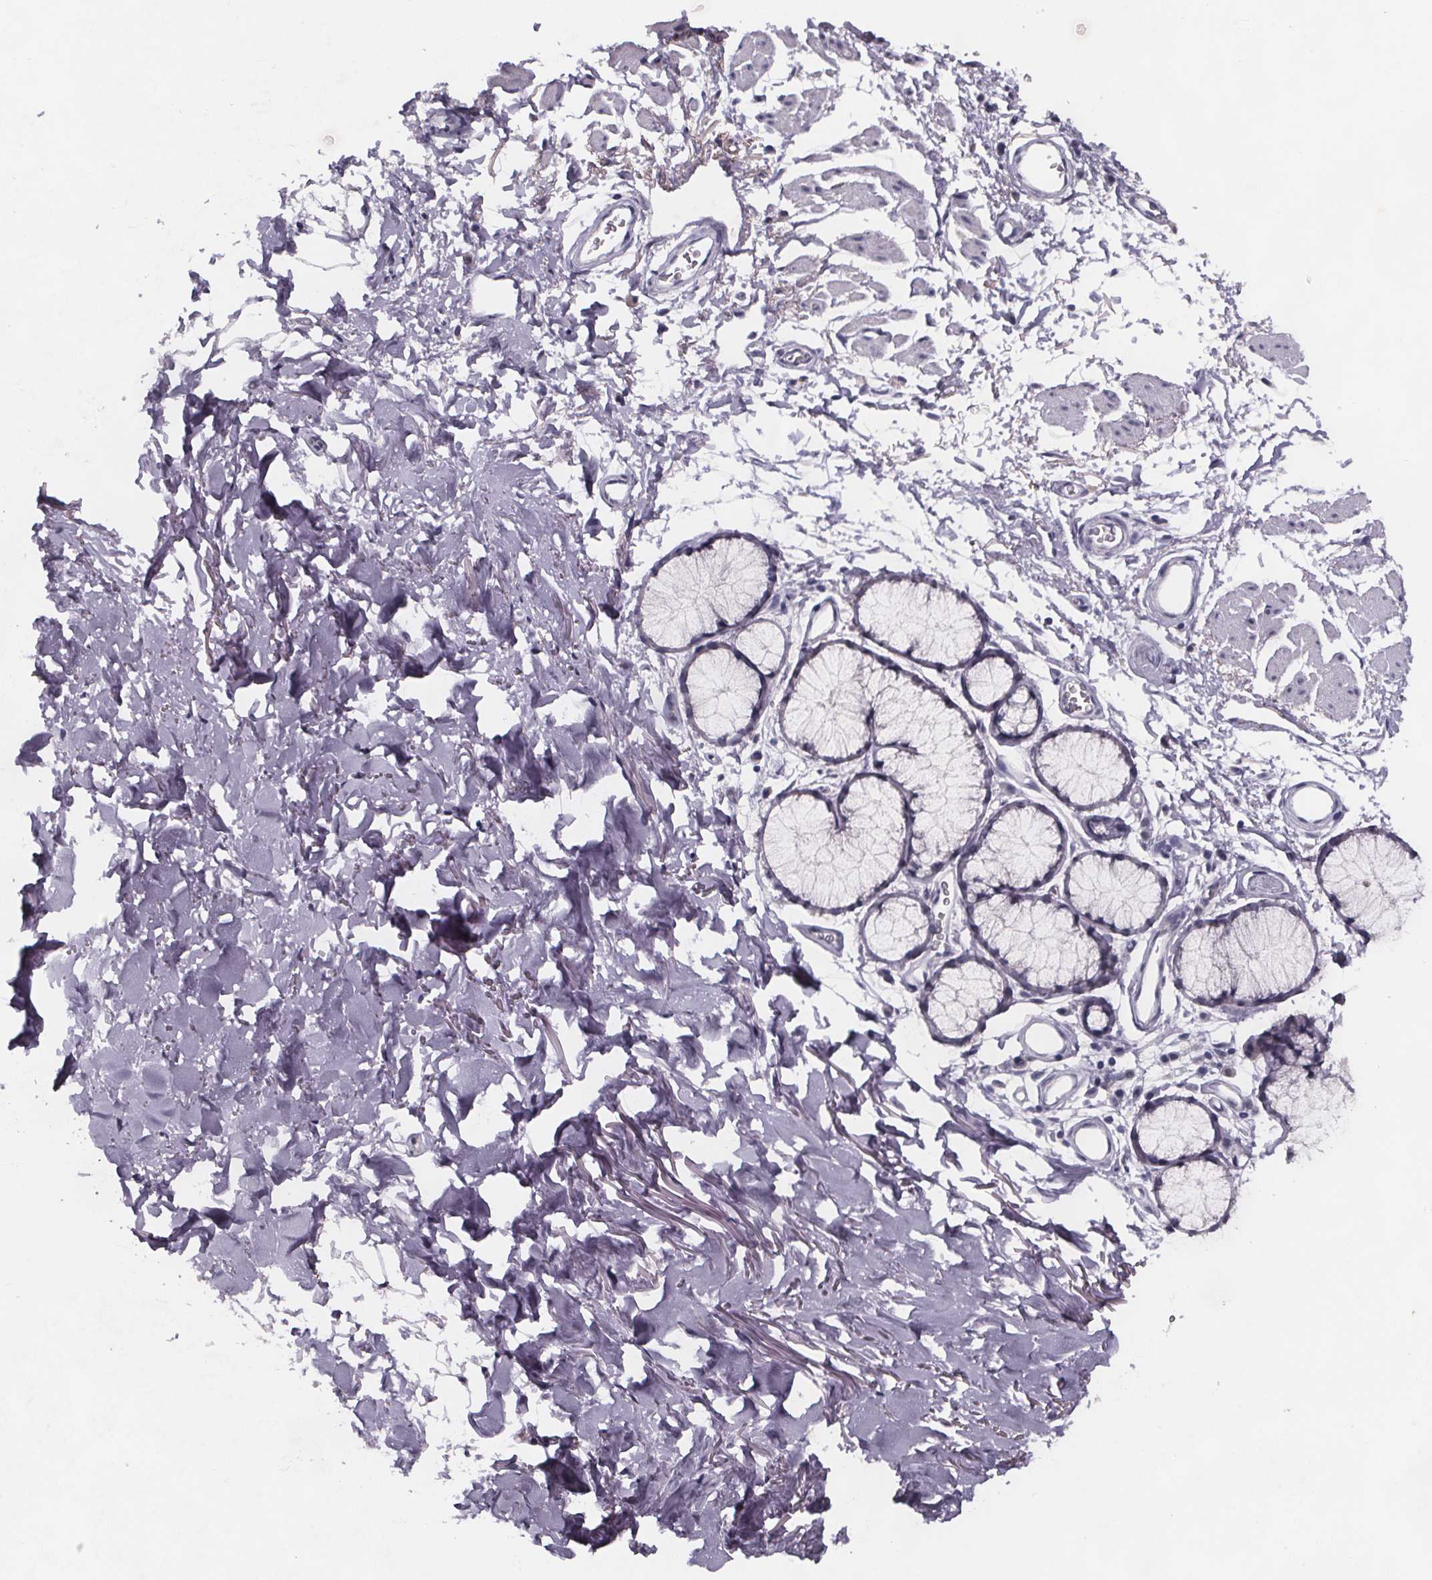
{"staining": {"intensity": "negative", "quantity": "none", "location": "none"}, "tissue": "adipose tissue", "cell_type": "Adipocytes", "image_type": "normal", "snomed": [{"axis": "morphology", "description": "Normal tissue, NOS"}, {"axis": "topography", "description": "Cartilage tissue"}, {"axis": "topography", "description": "Bronchus"}], "caption": "Adipocytes show no significant protein expression in benign adipose tissue. (IHC, brightfield microscopy, high magnification).", "gene": "PAH", "patient": {"sex": "female", "age": 79}}